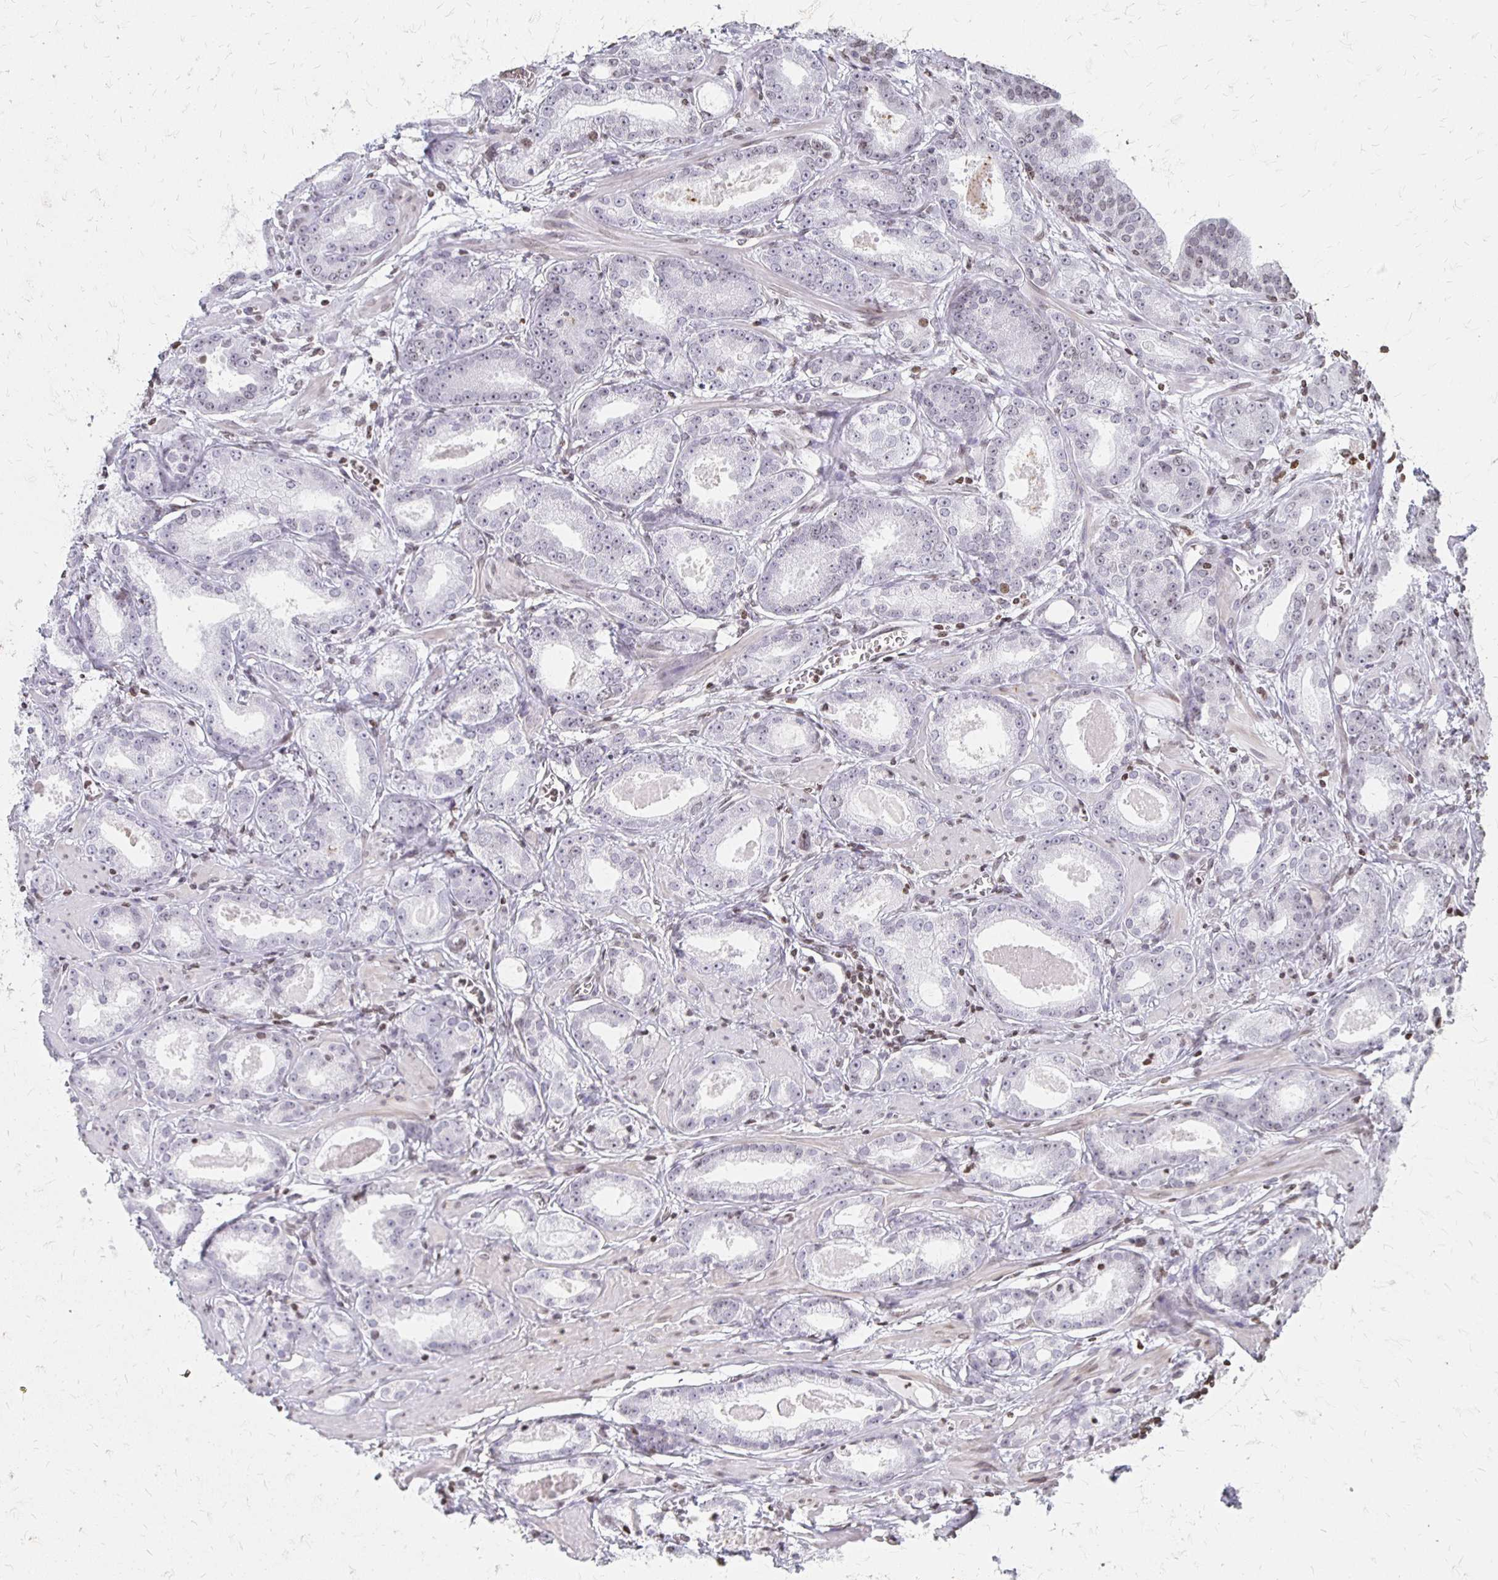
{"staining": {"intensity": "negative", "quantity": "none", "location": "none"}, "tissue": "prostate cancer", "cell_type": "Tumor cells", "image_type": "cancer", "snomed": [{"axis": "morphology", "description": "Adenocarcinoma, NOS"}, {"axis": "morphology", "description": "Adenocarcinoma, Low grade"}, {"axis": "topography", "description": "Prostate"}], "caption": "This is a image of IHC staining of prostate adenocarcinoma, which shows no staining in tumor cells.", "gene": "ZNF280C", "patient": {"sex": "male", "age": 64}}